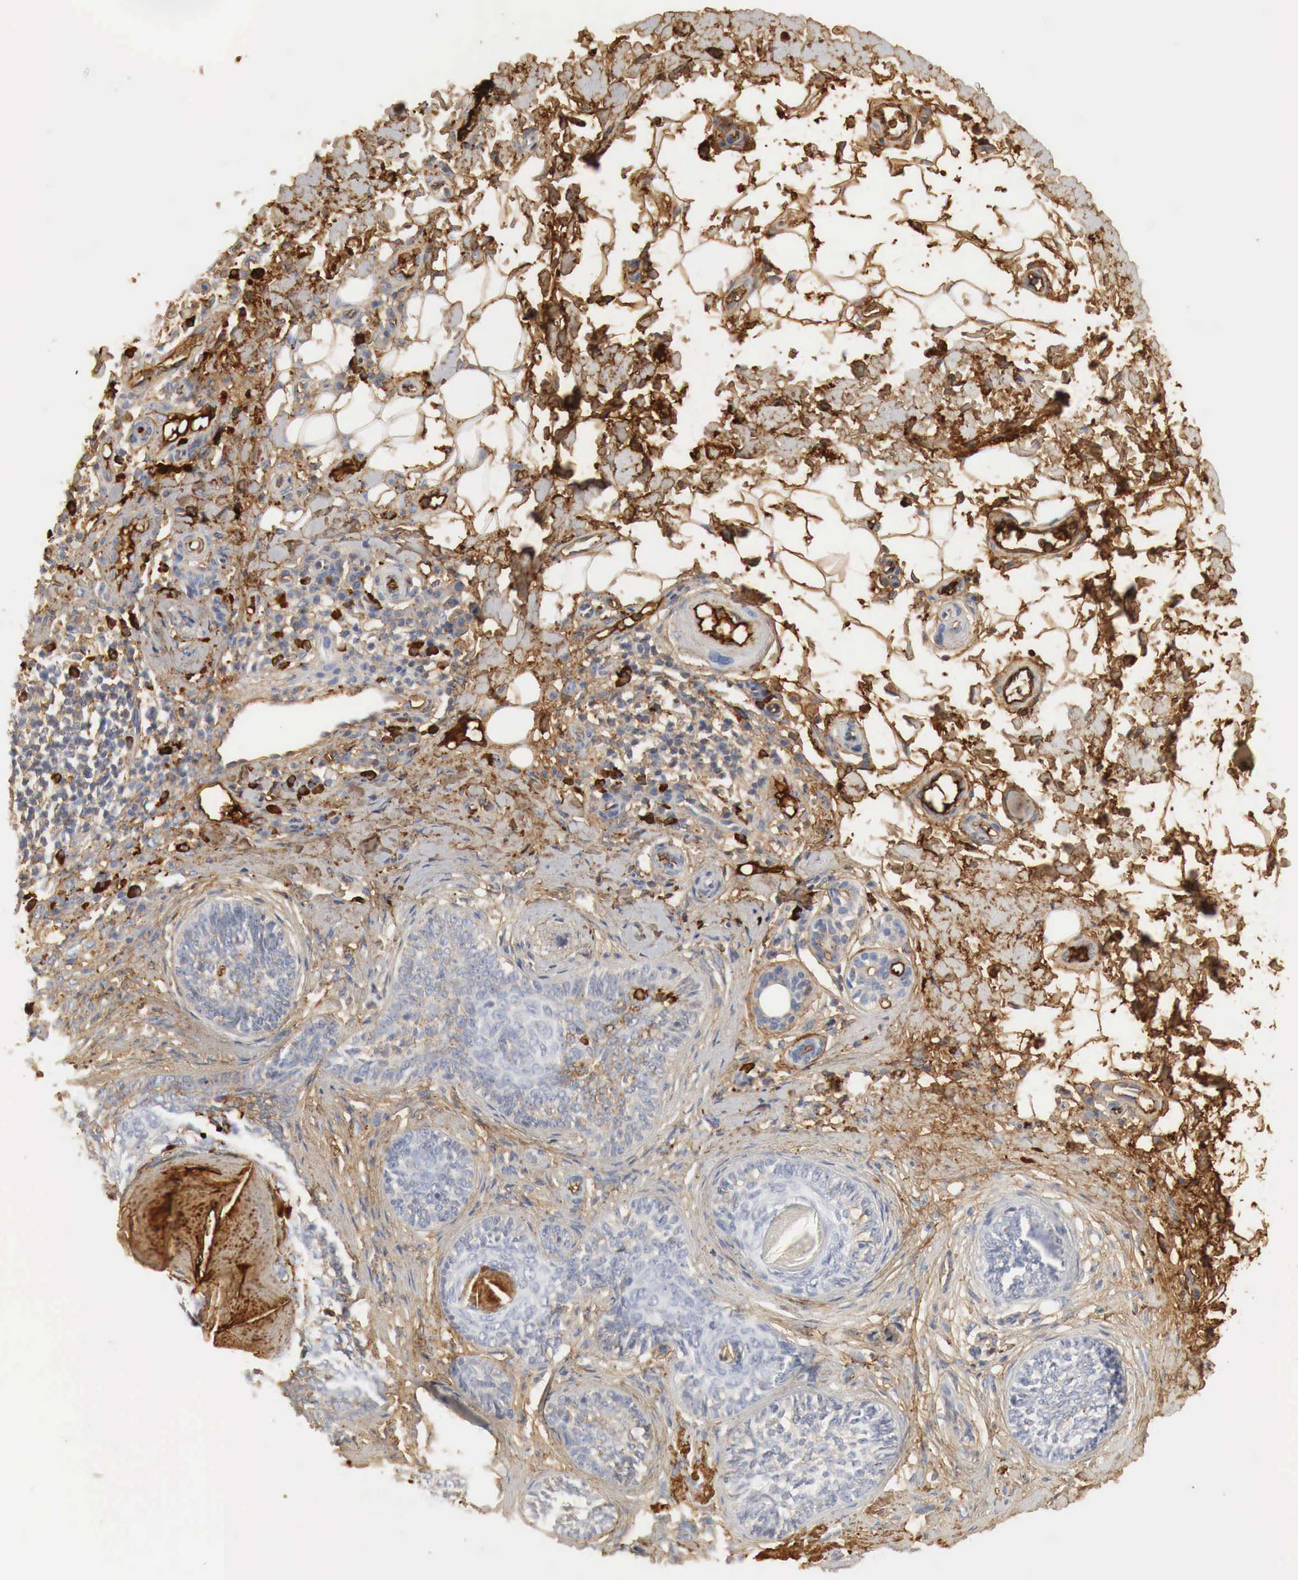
{"staining": {"intensity": "weak", "quantity": "<25%", "location": "cytoplasmic/membranous"}, "tissue": "skin cancer", "cell_type": "Tumor cells", "image_type": "cancer", "snomed": [{"axis": "morphology", "description": "Basal cell carcinoma"}, {"axis": "topography", "description": "Skin"}], "caption": "This is an IHC image of human skin basal cell carcinoma. There is no positivity in tumor cells.", "gene": "IGLC3", "patient": {"sex": "male", "age": 89}}